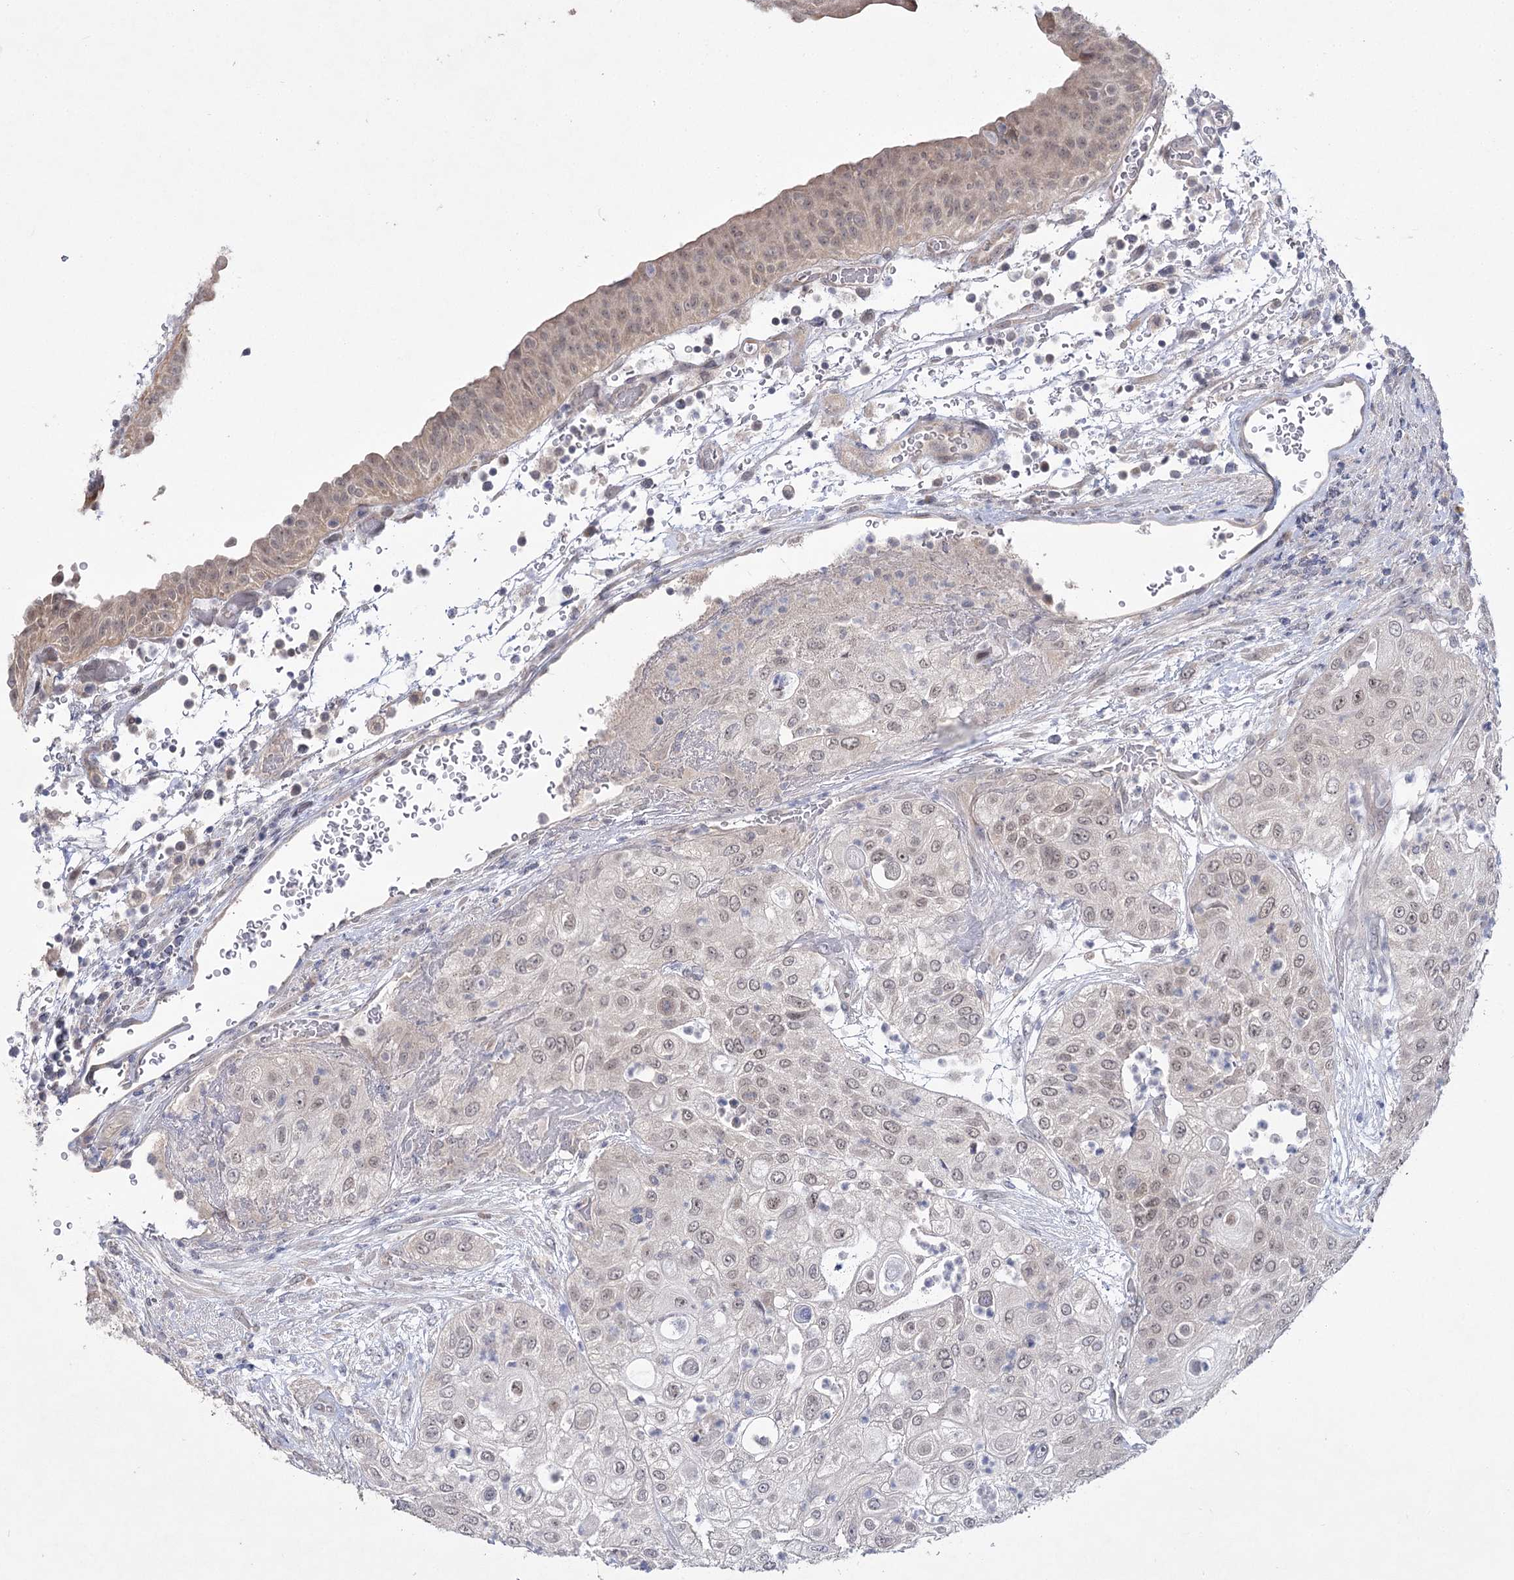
{"staining": {"intensity": "weak", "quantity": "<25%", "location": "nuclear"}, "tissue": "urothelial cancer", "cell_type": "Tumor cells", "image_type": "cancer", "snomed": [{"axis": "morphology", "description": "Urothelial carcinoma, High grade"}, {"axis": "topography", "description": "Urinary bladder"}], "caption": "High power microscopy micrograph of an immunohistochemistry (IHC) micrograph of urothelial cancer, revealing no significant positivity in tumor cells. (DAB (3,3'-diaminobenzidine) immunohistochemistry (IHC), high magnification).", "gene": "PHYHIPL", "patient": {"sex": "female", "age": 79}}